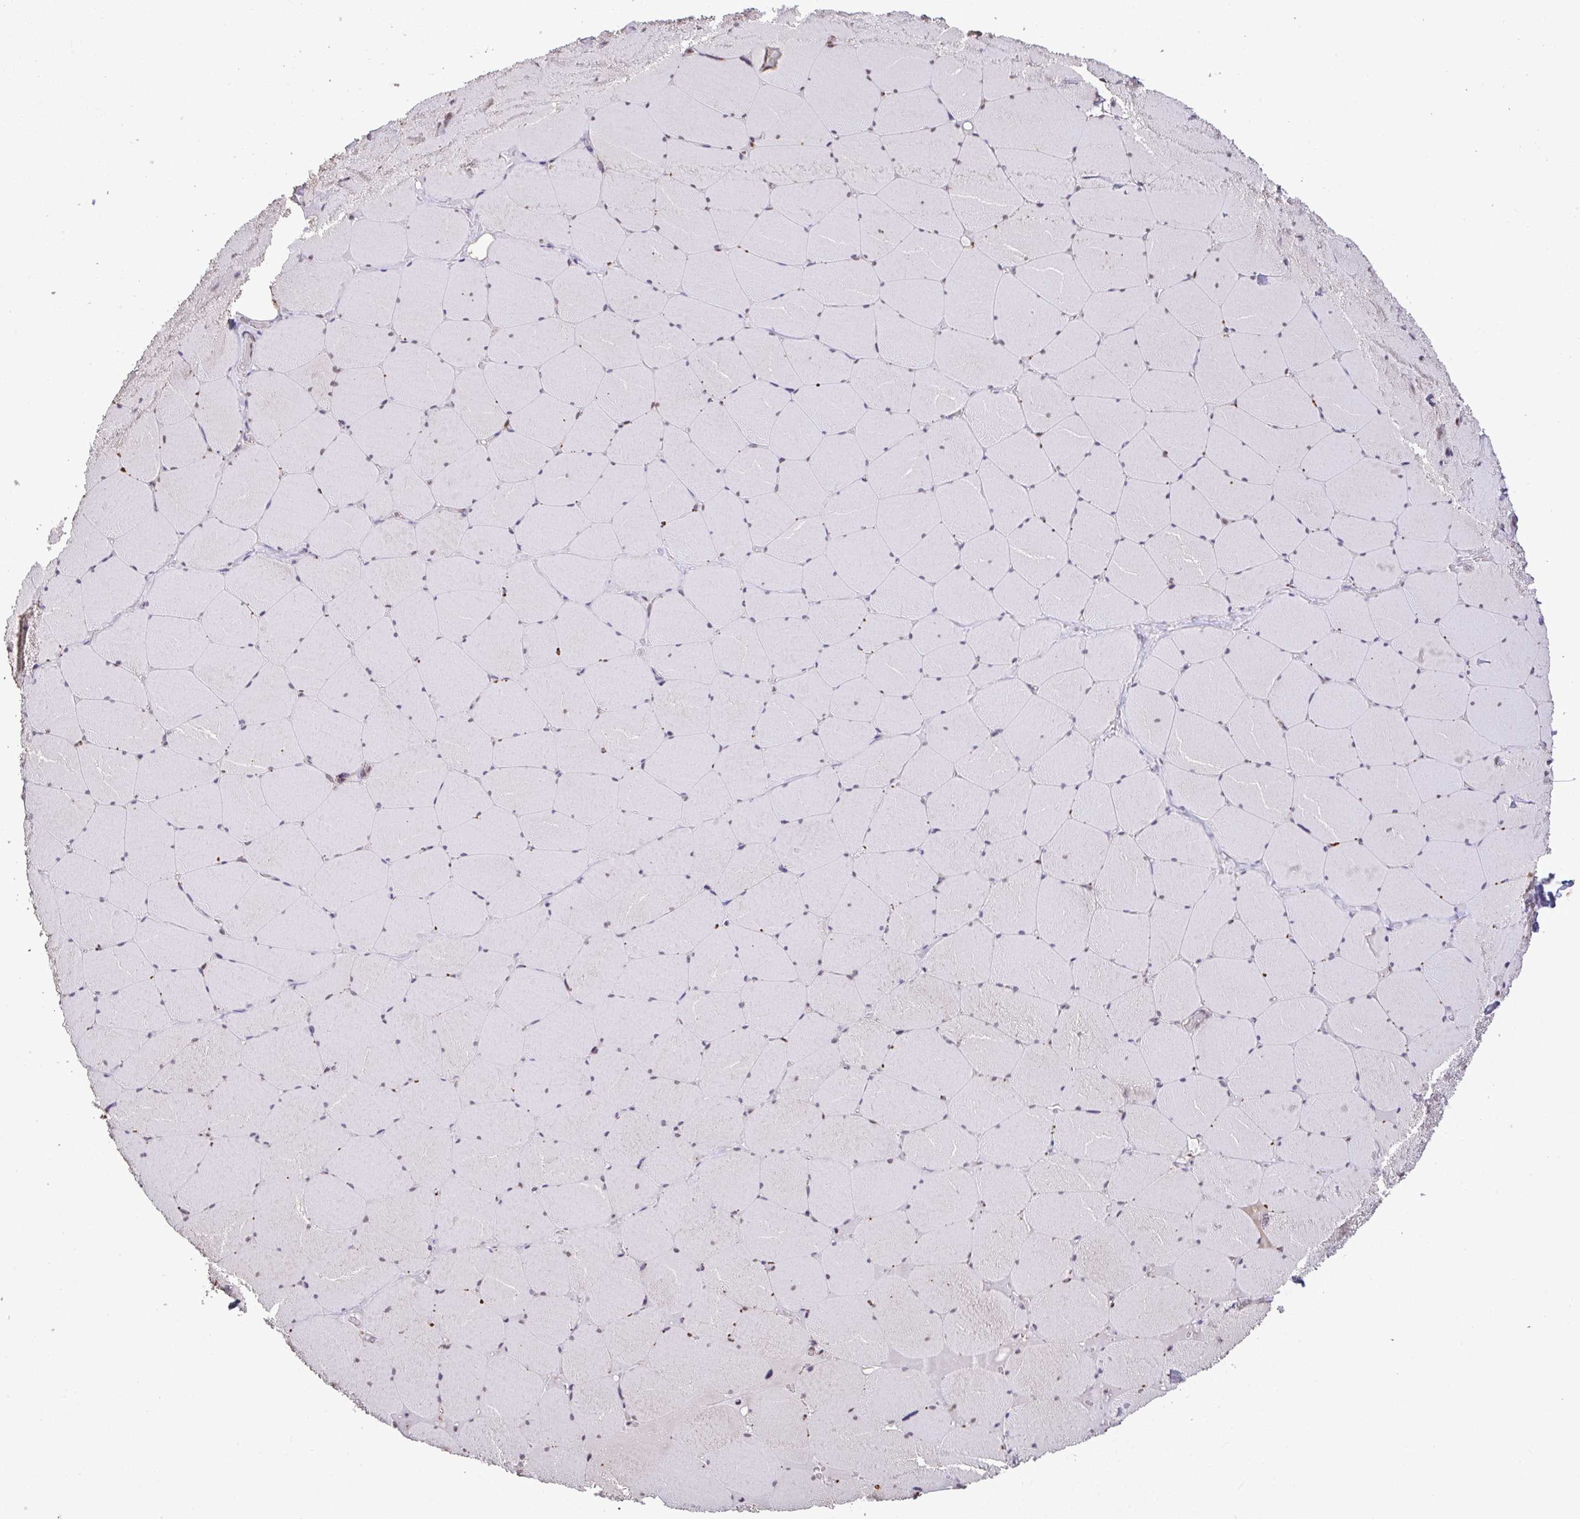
{"staining": {"intensity": "weak", "quantity": "<25%", "location": "nuclear"}, "tissue": "skeletal muscle", "cell_type": "Myocytes", "image_type": "normal", "snomed": [{"axis": "morphology", "description": "Normal tissue, NOS"}, {"axis": "topography", "description": "Skeletal muscle"}, {"axis": "topography", "description": "Head-Neck"}], "caption": "High power microscopy image of an IHC micrograph of unremarkable skeletal muscle, revealing no significant positivity in myocytes. (Brightfield microscopy of DAB immunohistochemistry (IHC) at high magnification).", "gene": "C12orf57", "patient": {"sex": "male", "age": 66}}